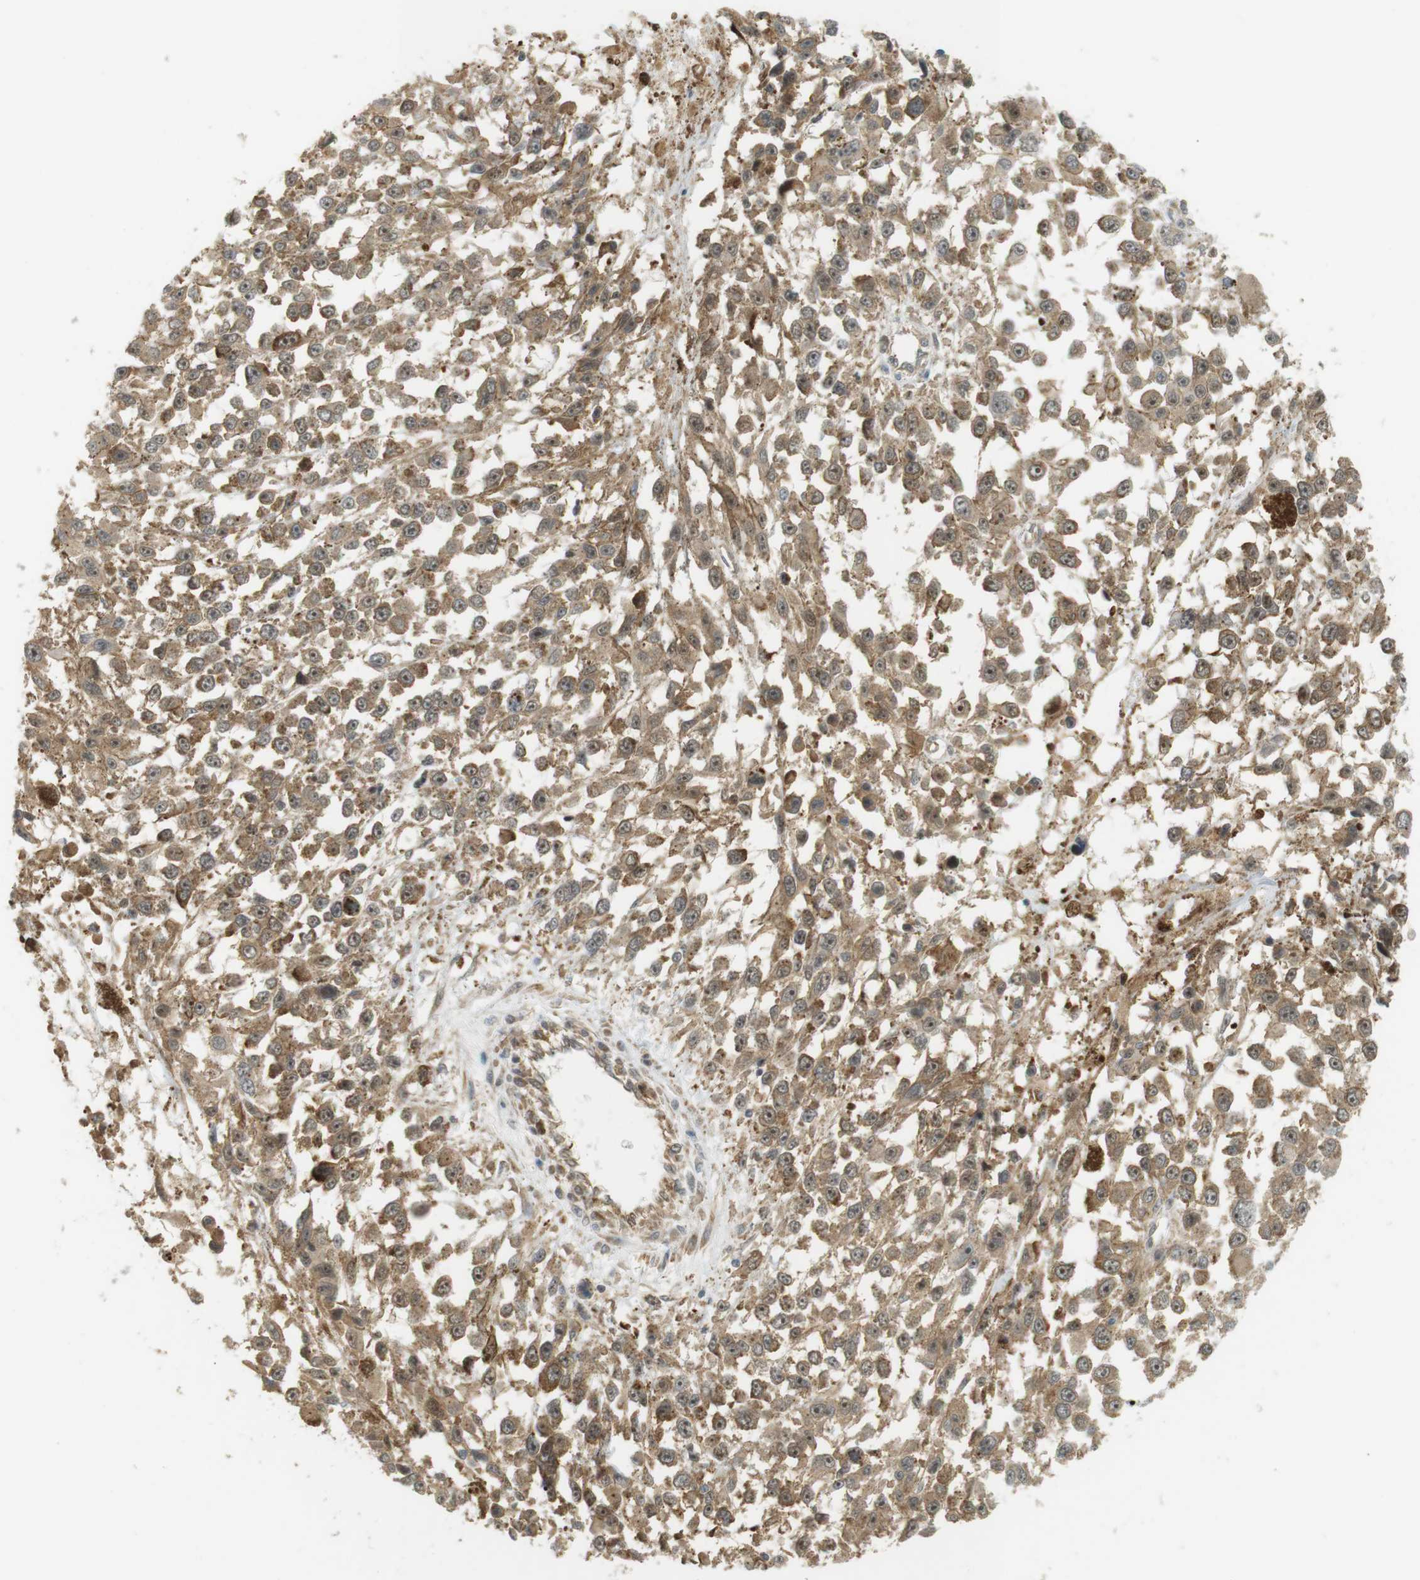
{"staining": {"intensity": "moderate", "quantity": ">75%", "location": "cytoplasmic/membranous,nuclear"}, "tissue": "melanoma", "cell_type": "Tumor cells", "image_type": "cancer", "snomed": [{"axis": "morphology", "description": "Malignant melanoma, Metastatic site"}, {"axis": "topography", "description": "Lymph node"}], "caption": "This photomicrograph displays malignant melanoma (metastatic site) stained with immunohistochemistry to label a protein in brown. The cytoplasmic/membranous and nuclear of tumor cells show moderate positivity for the protein. Nuclei are counter-stained blue.", "gene": "PA2G4", "patient": {"sex": "male", "age": 59}}